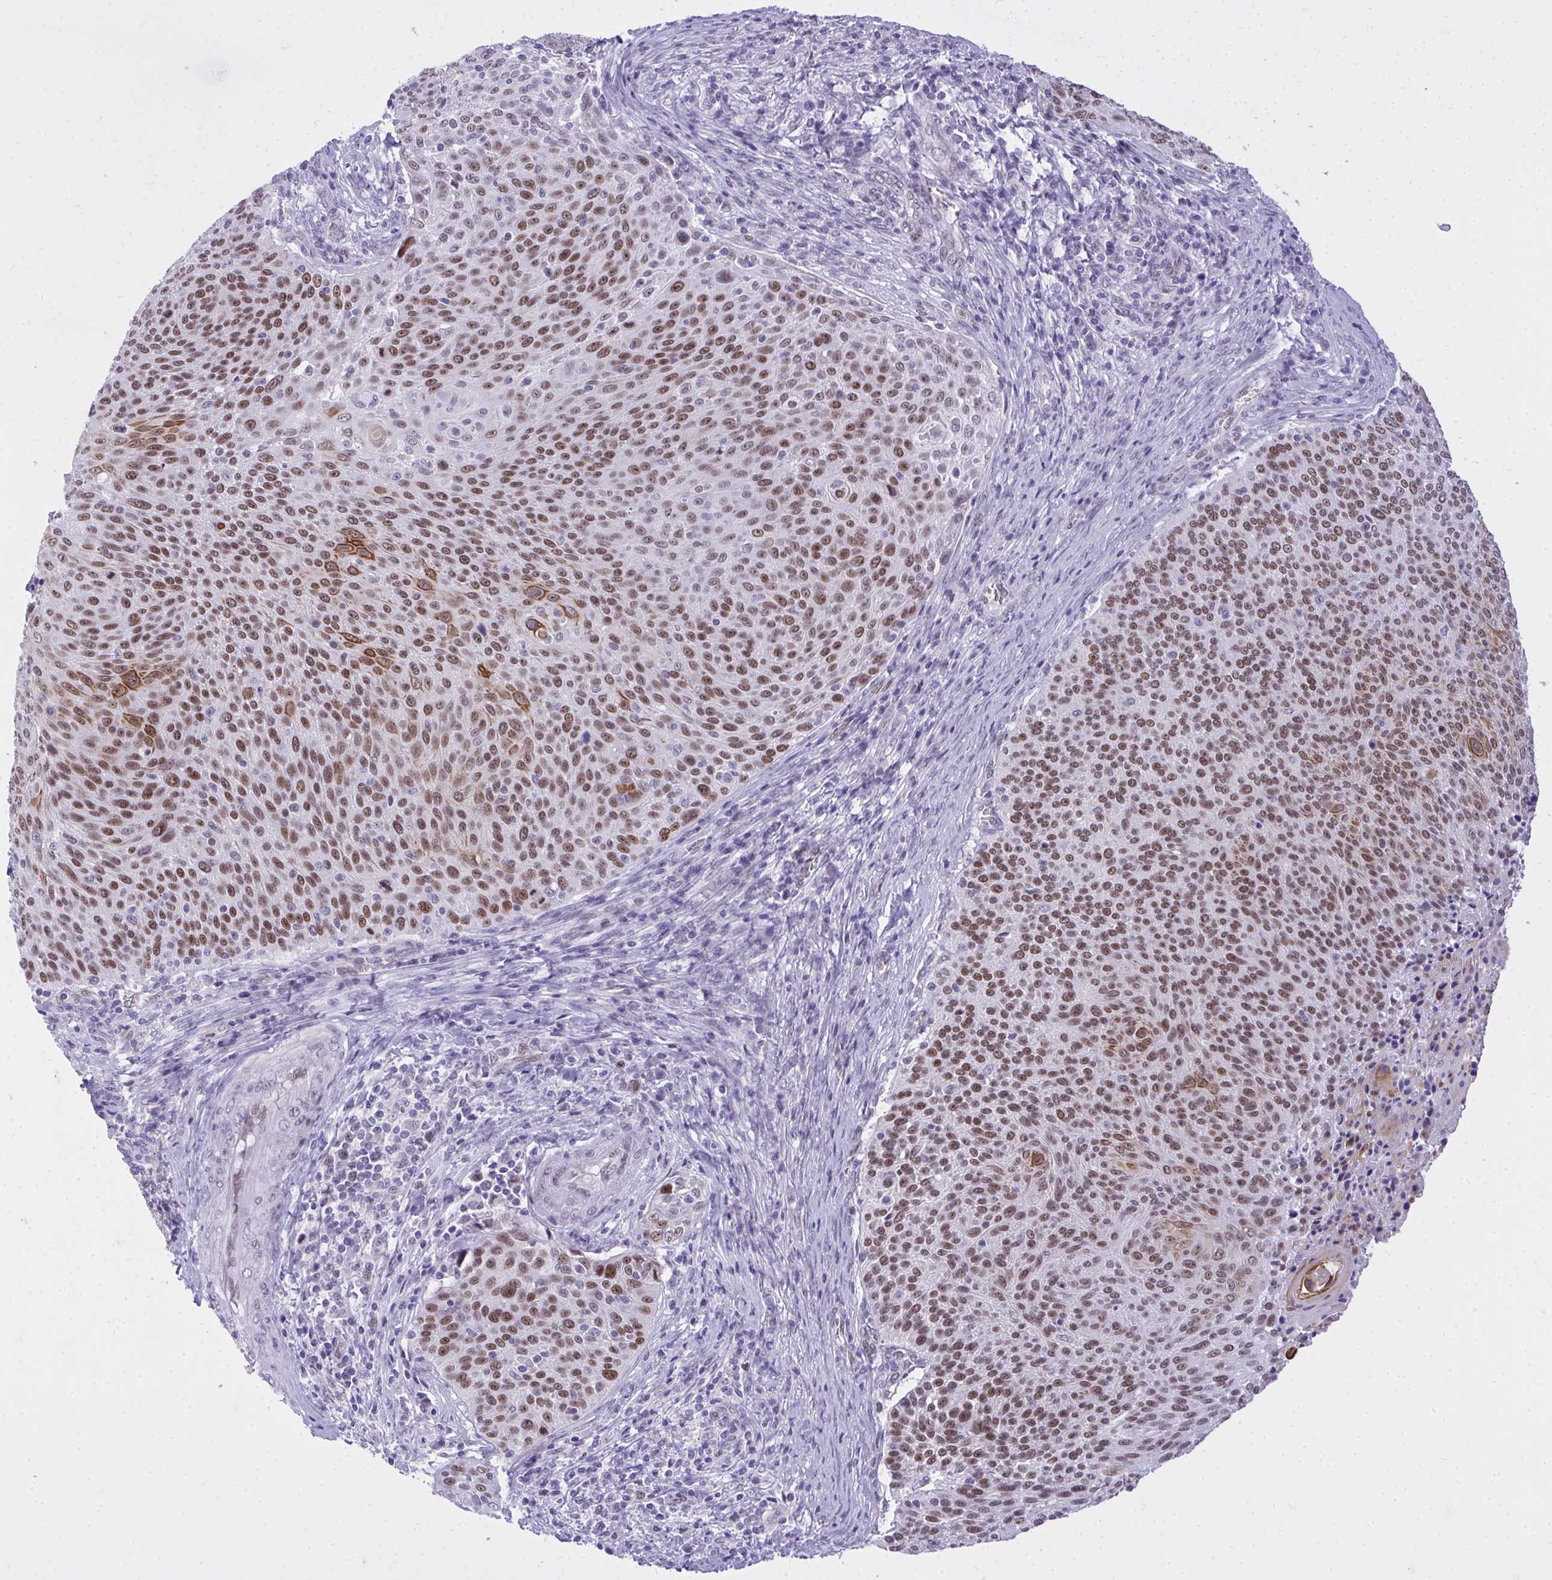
{"staining": {"intensity": "moderate", "quantity": ">75%", "location": "cytoplasmic/membranous,nuclear"}, "tissue": "cervical cancer", "cell_type": "Tumor cells", "image_type": "cancer", "snomed": [{"axis": "morphology", "description": "Squamous cell carcinoma, NOS"}, {"axis": "topography", "description": "Cervix"}], "caption": "High-power microscopy captured an immunohistochemistry image of cervical cancer, revealing moderate cytoplasmic/membranous and nuclear positivity in about >75% of tumor cells. (brown staining indicates protein expression, while blue staining denotes nuclei).", "gene": "TEAD4", "patient": {"sex": "female", "age": 31}}